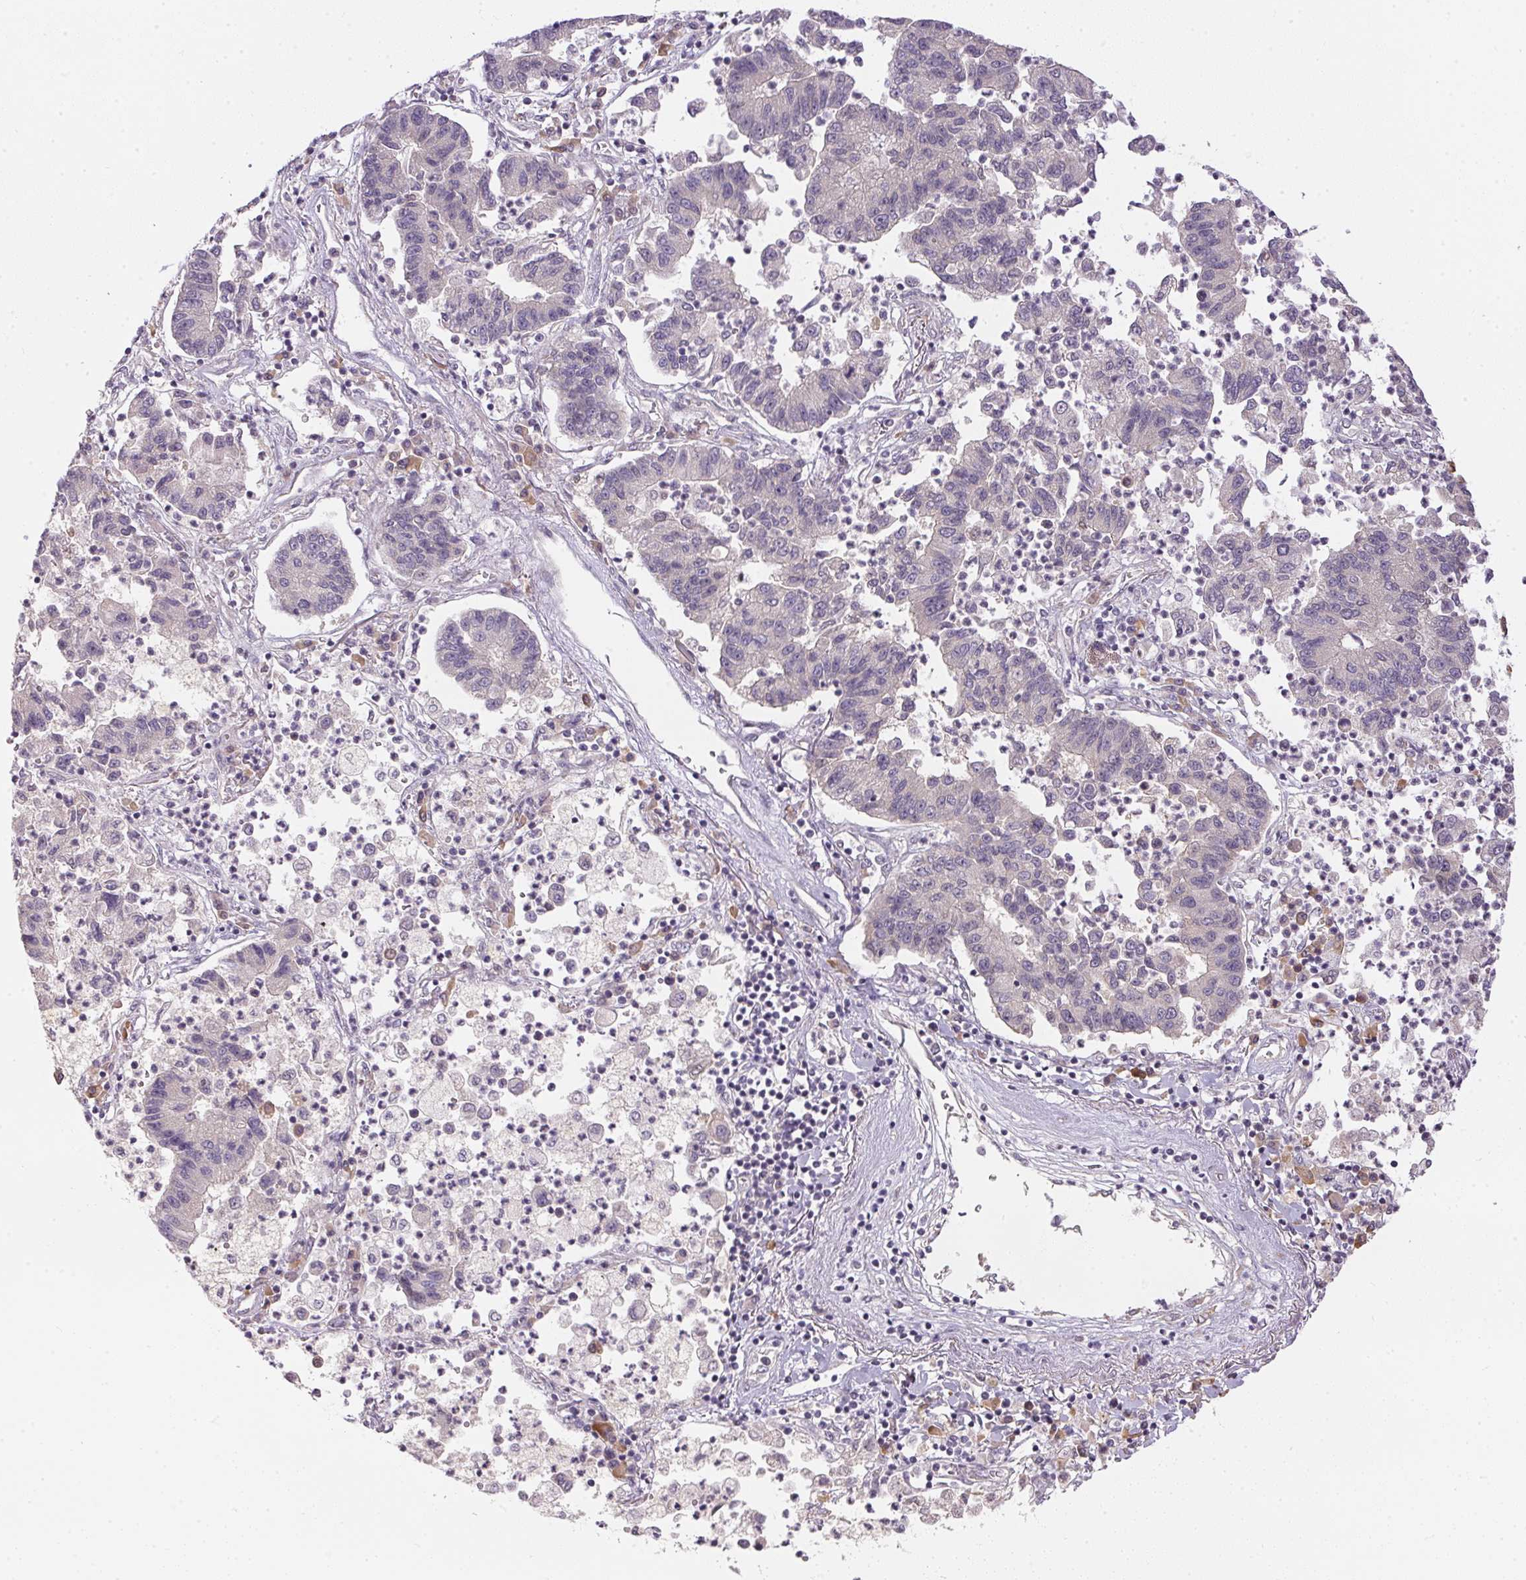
{"staining": {"intensity": "negative", "quantity": "none", "location": "none"}, "tissue": "lung cancer", "cell_type": "Tumor cells", "image_type": "cancer", "snomed": [{"axis": "morphology", "description": "Adenocarcinoma, NOS"}, {"axis": "topography", "description": "Lung"}], "caption": "The image reveals no significant expression in tumor cells of adenocarcinoma (lung).", "gene": "TTC23L", "patient": {"sex": "female", "age": 57}}